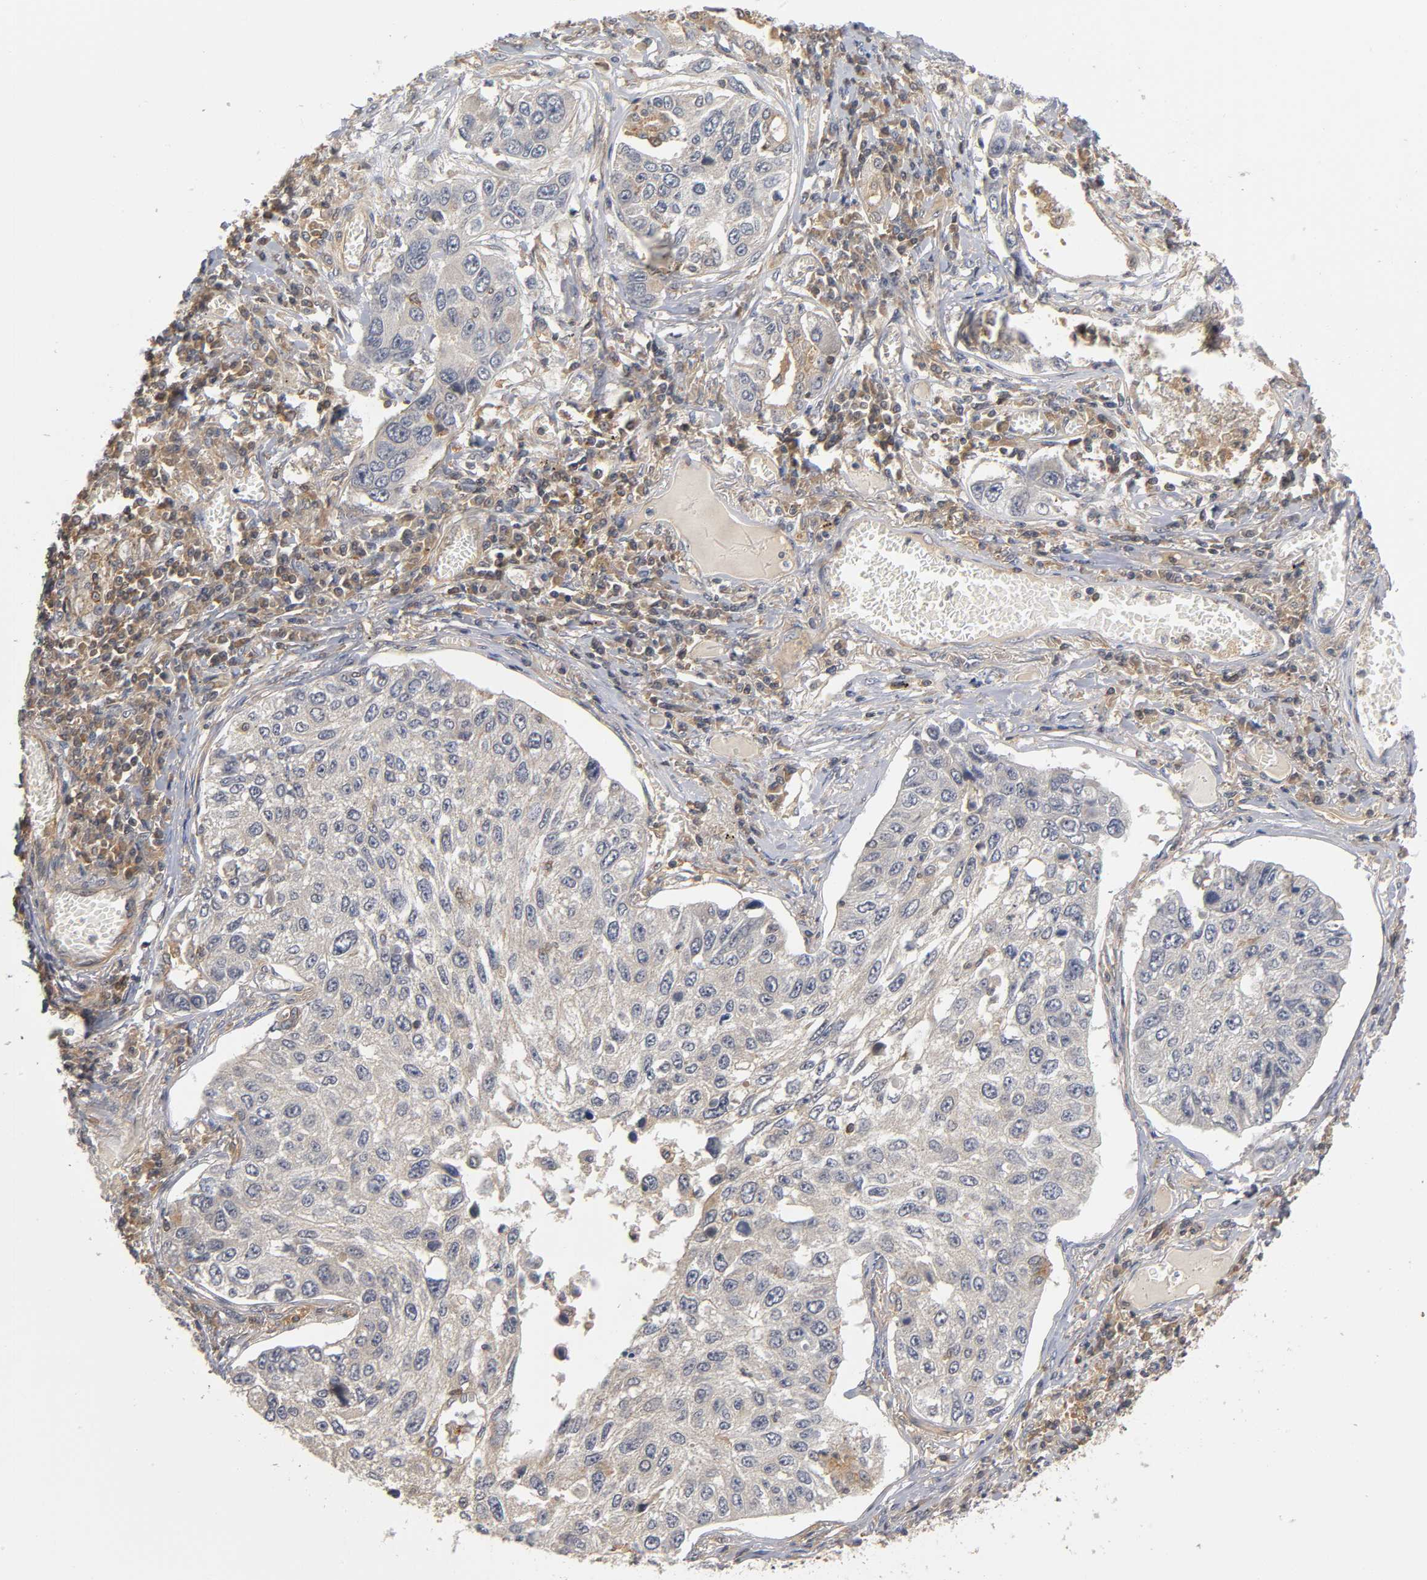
{"staining": {"intensity": "weak", "quantity": "25%-75%", "location": "cytoplasmic/membranous"}, "tissue": "lung cancer", "cell_type": "Tumor cells", "image_type": "cancer", "snomed": [{"axis": "morphology", "description": "Squamous cell carcinoma, NOS"}, {"axis": "topography", "description": "Lung"}], "caption": "Immunohistochemistry (IHC) photomicrograph of human lung cancer (squamous cell carcinoma) stained for a protein (brown), which shows low levels of weak cytoplasmic/membranous staining in about 25%-75% of tumor cells.", "gene": "ACTR2", "patient": {"sex": "male", "age": 71}}